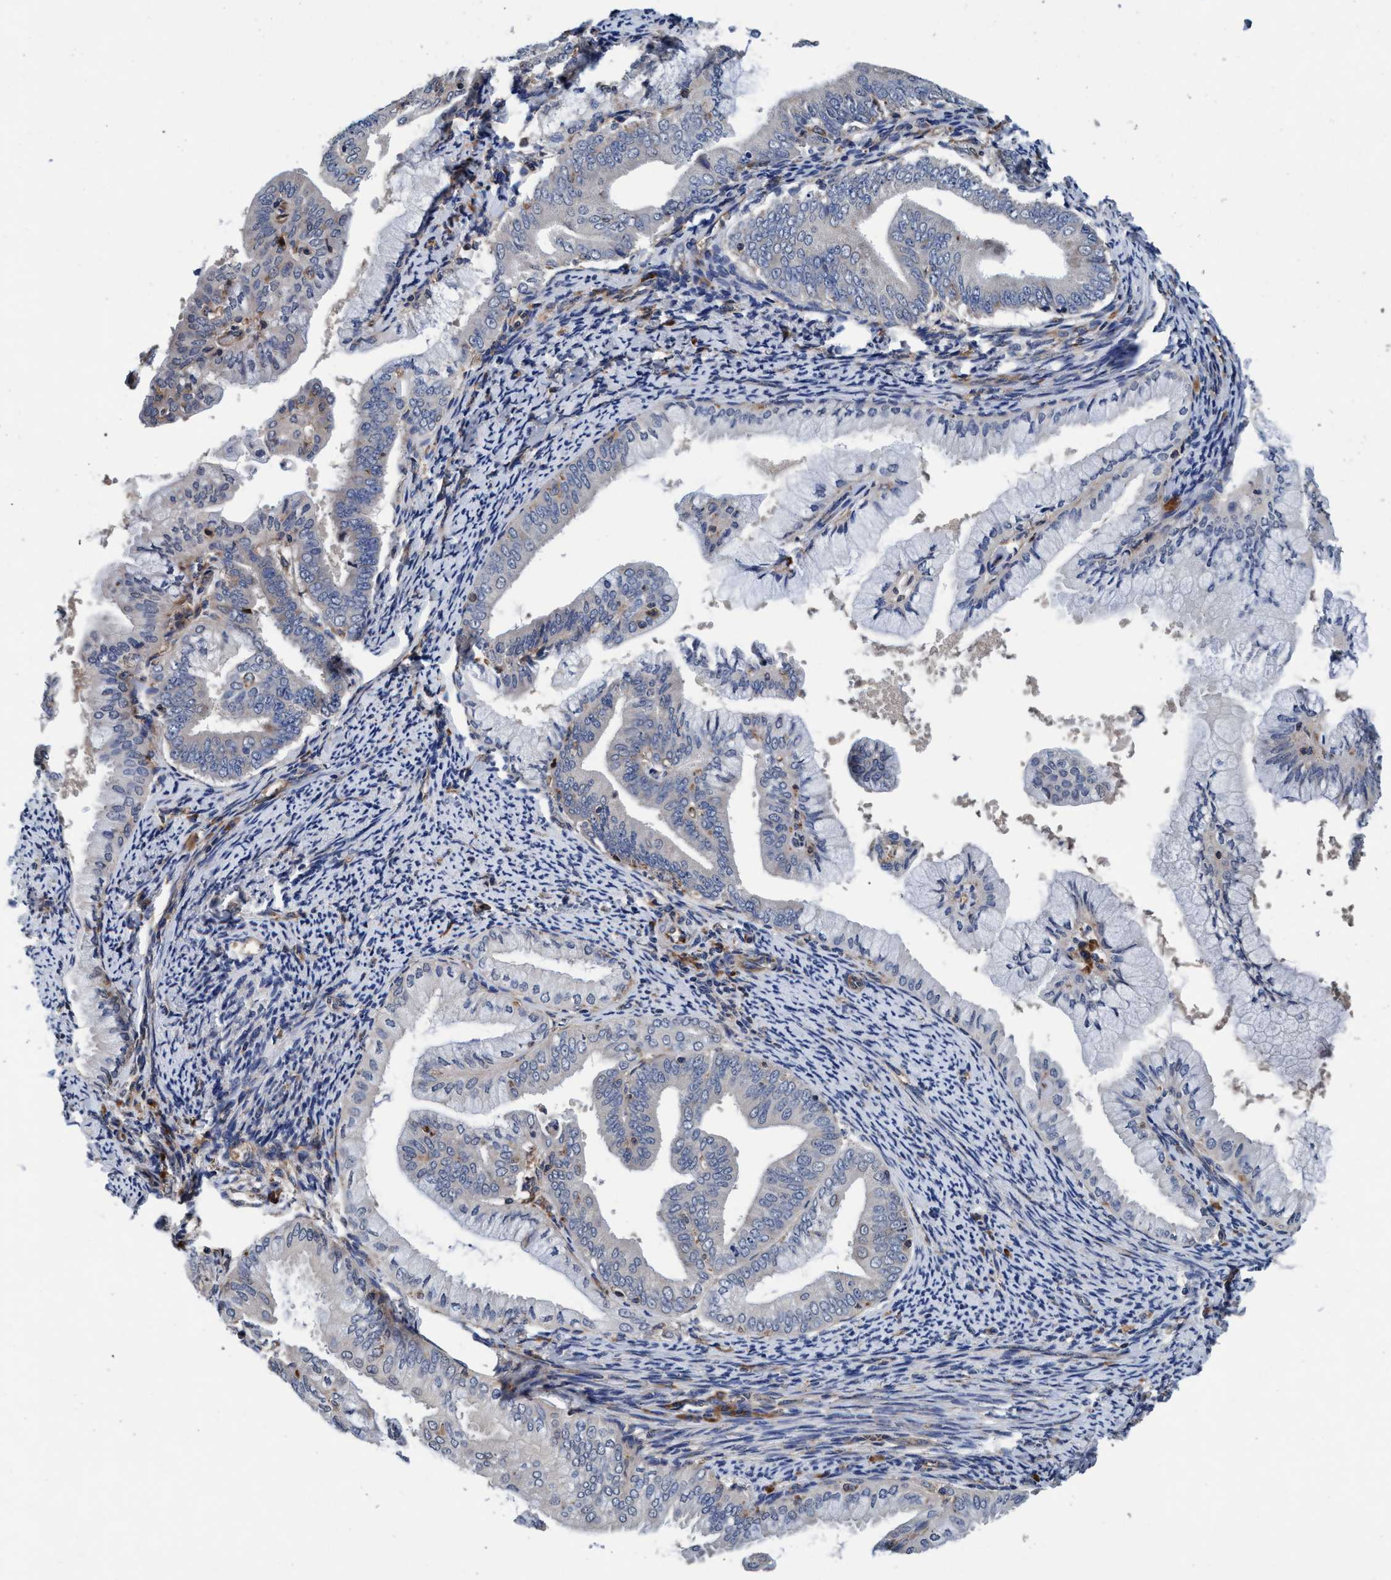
{"staining": {"intensity": "negative", "quantity": "none", "location": "none"}, "tissue": "endometrial cancer", "cell_type": "Tumor cells", "image_type": "cancer", "snomed": [{"axis": "morphology", "description": "Adenocarcinoma, NOS"}, {"axis": "topography", "description": "Endometrium"}], "caption": "Immunohistochemical staining of endometrial cancer exhibits no significant staining in tumor cells. The staining is performed using DAB brown chromogen with nuclei counter-stained in using hematoxylin.", "gene": "ENDOG", "patient": {"sex": "female", "age": 63}}